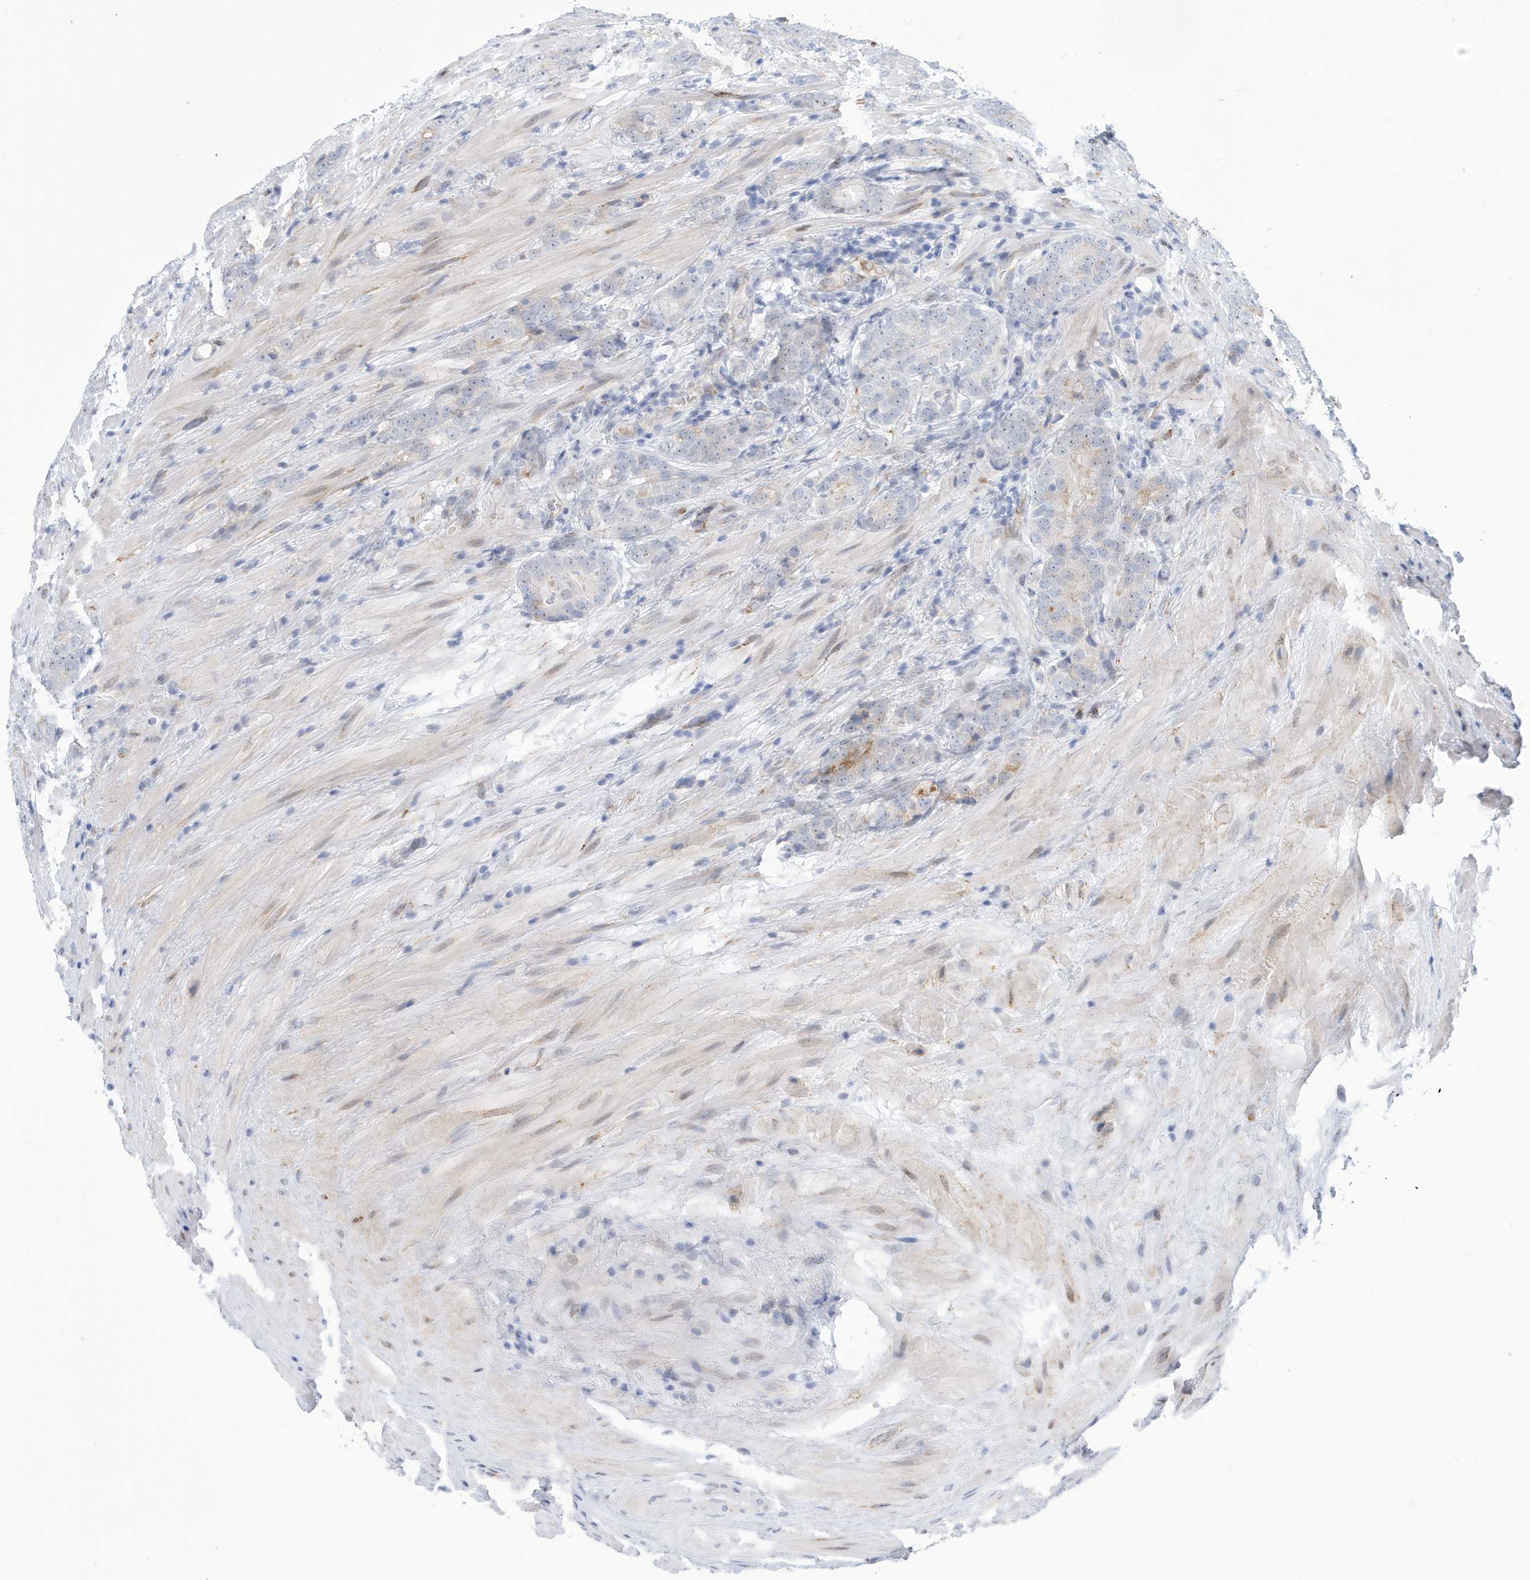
{"staining": {"intensity": "negative", "quantity": "none", "location": "none"}, "tissue": "prostate cancer", "cell_type": "Tumor cells", "image_type": "cancer", "snomed": [{"axis": "morphology", "description": "Adenocarcinoma, High grade"}, {"axis": "topography", "description": "Prostate"}], "caption": "This is a histopathology image of IHC staining of high-grade adenocarcinoma (prostate), which shows no staining in tumor cells.", "gene": "SEMA3F", "patient": {"sex": "male", "age": 57}}